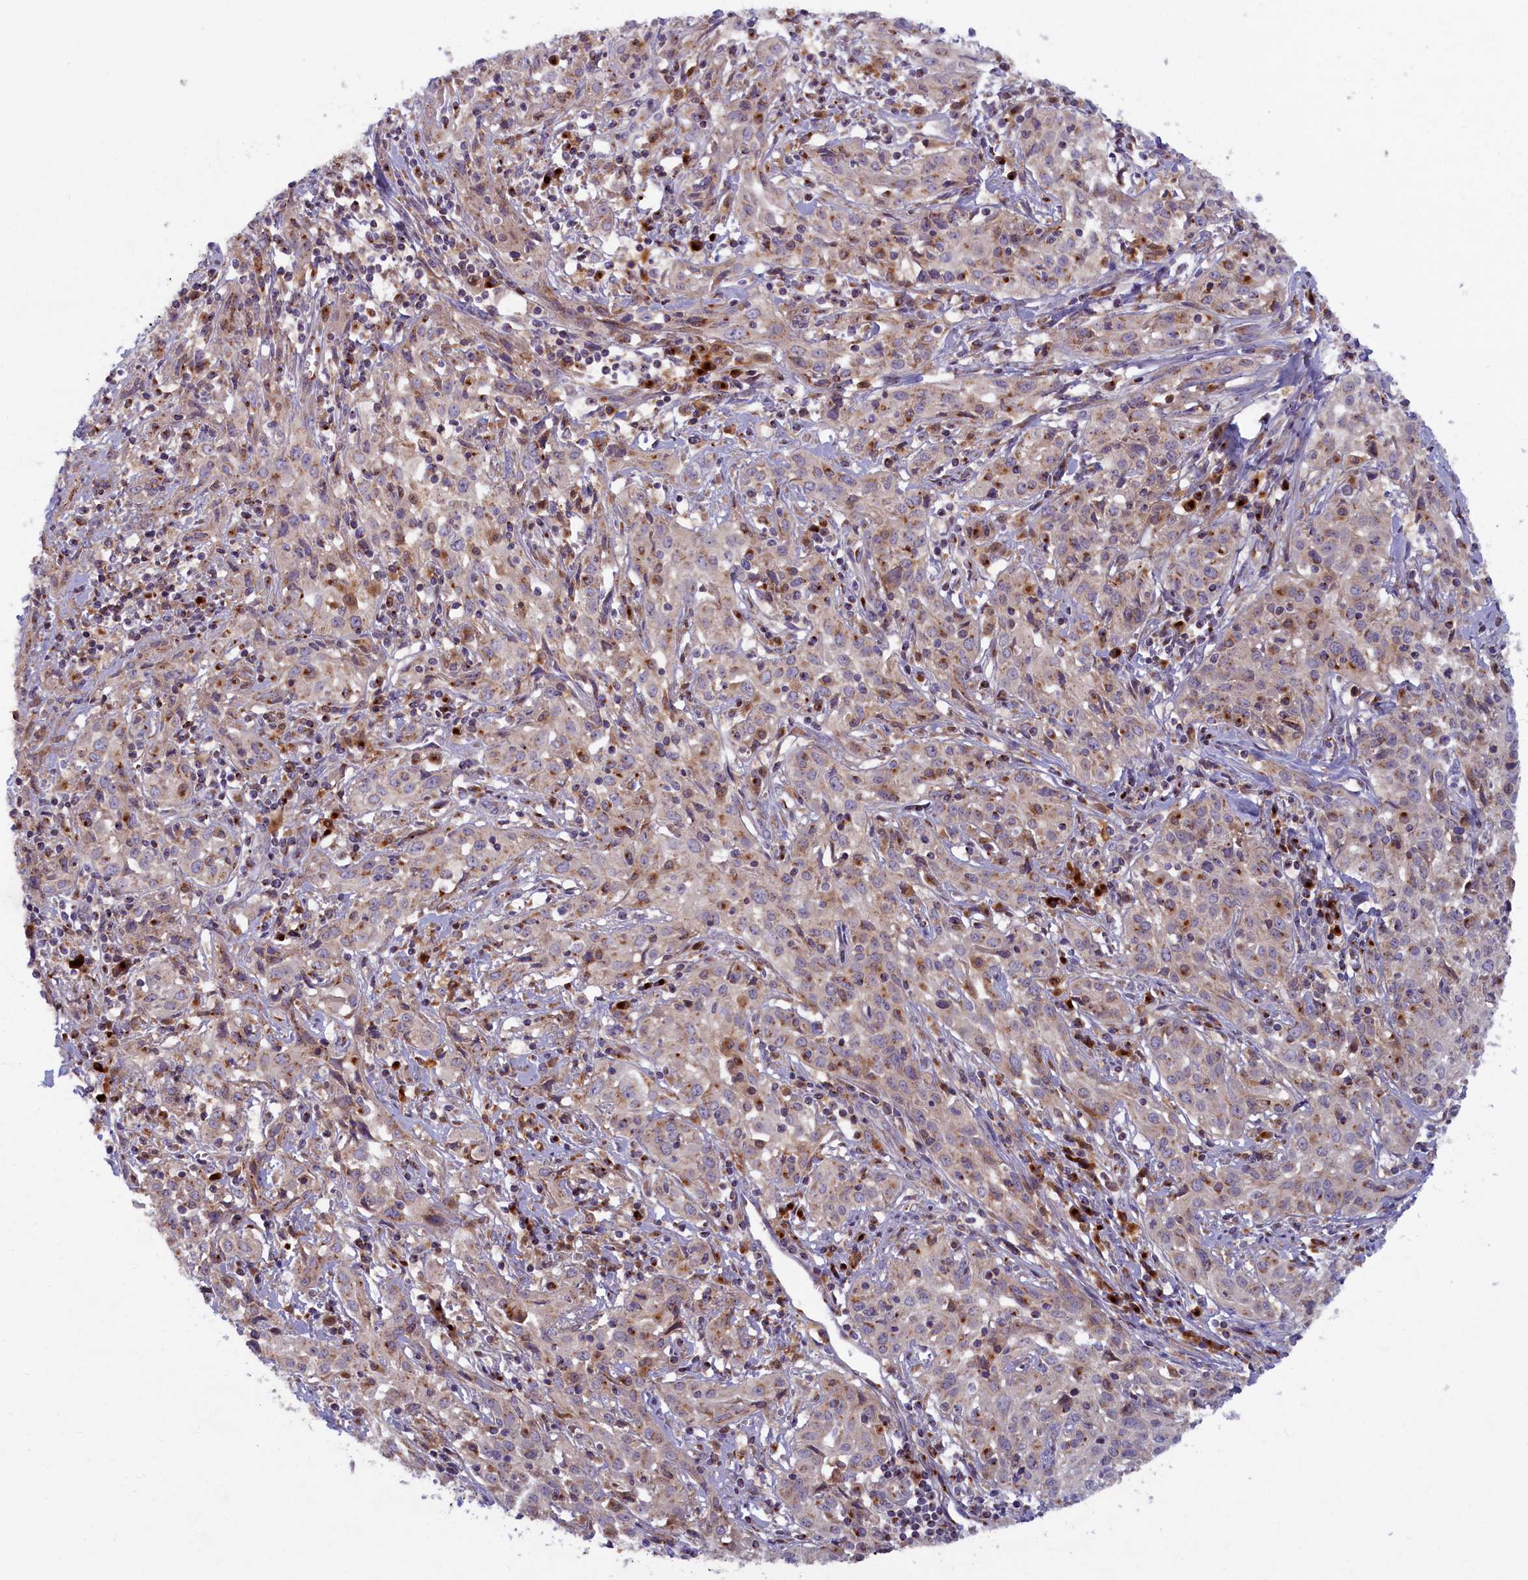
{"staining": {"intensity": "weak", "quantity": ">75%", "location": "cytoplasmic/membranous"}, "tissue": "cervical cancer", "cell_type": "Tumor cells", "image_type": "cancer", "snomed": [{"axis": "morphology", "description": "Squamous cell carcinoma, NOS"}, {"axis": "topography", "description": "Cervix"}], "caption": "The photomicrograph displays a brown stain indicating the presence of a protein in the cytoplasmic/membranous of tumor cells in cervical squamous cell carcinoma.", "gene": "BLVRB", "patient": {"sex": "female", "age": 57}}